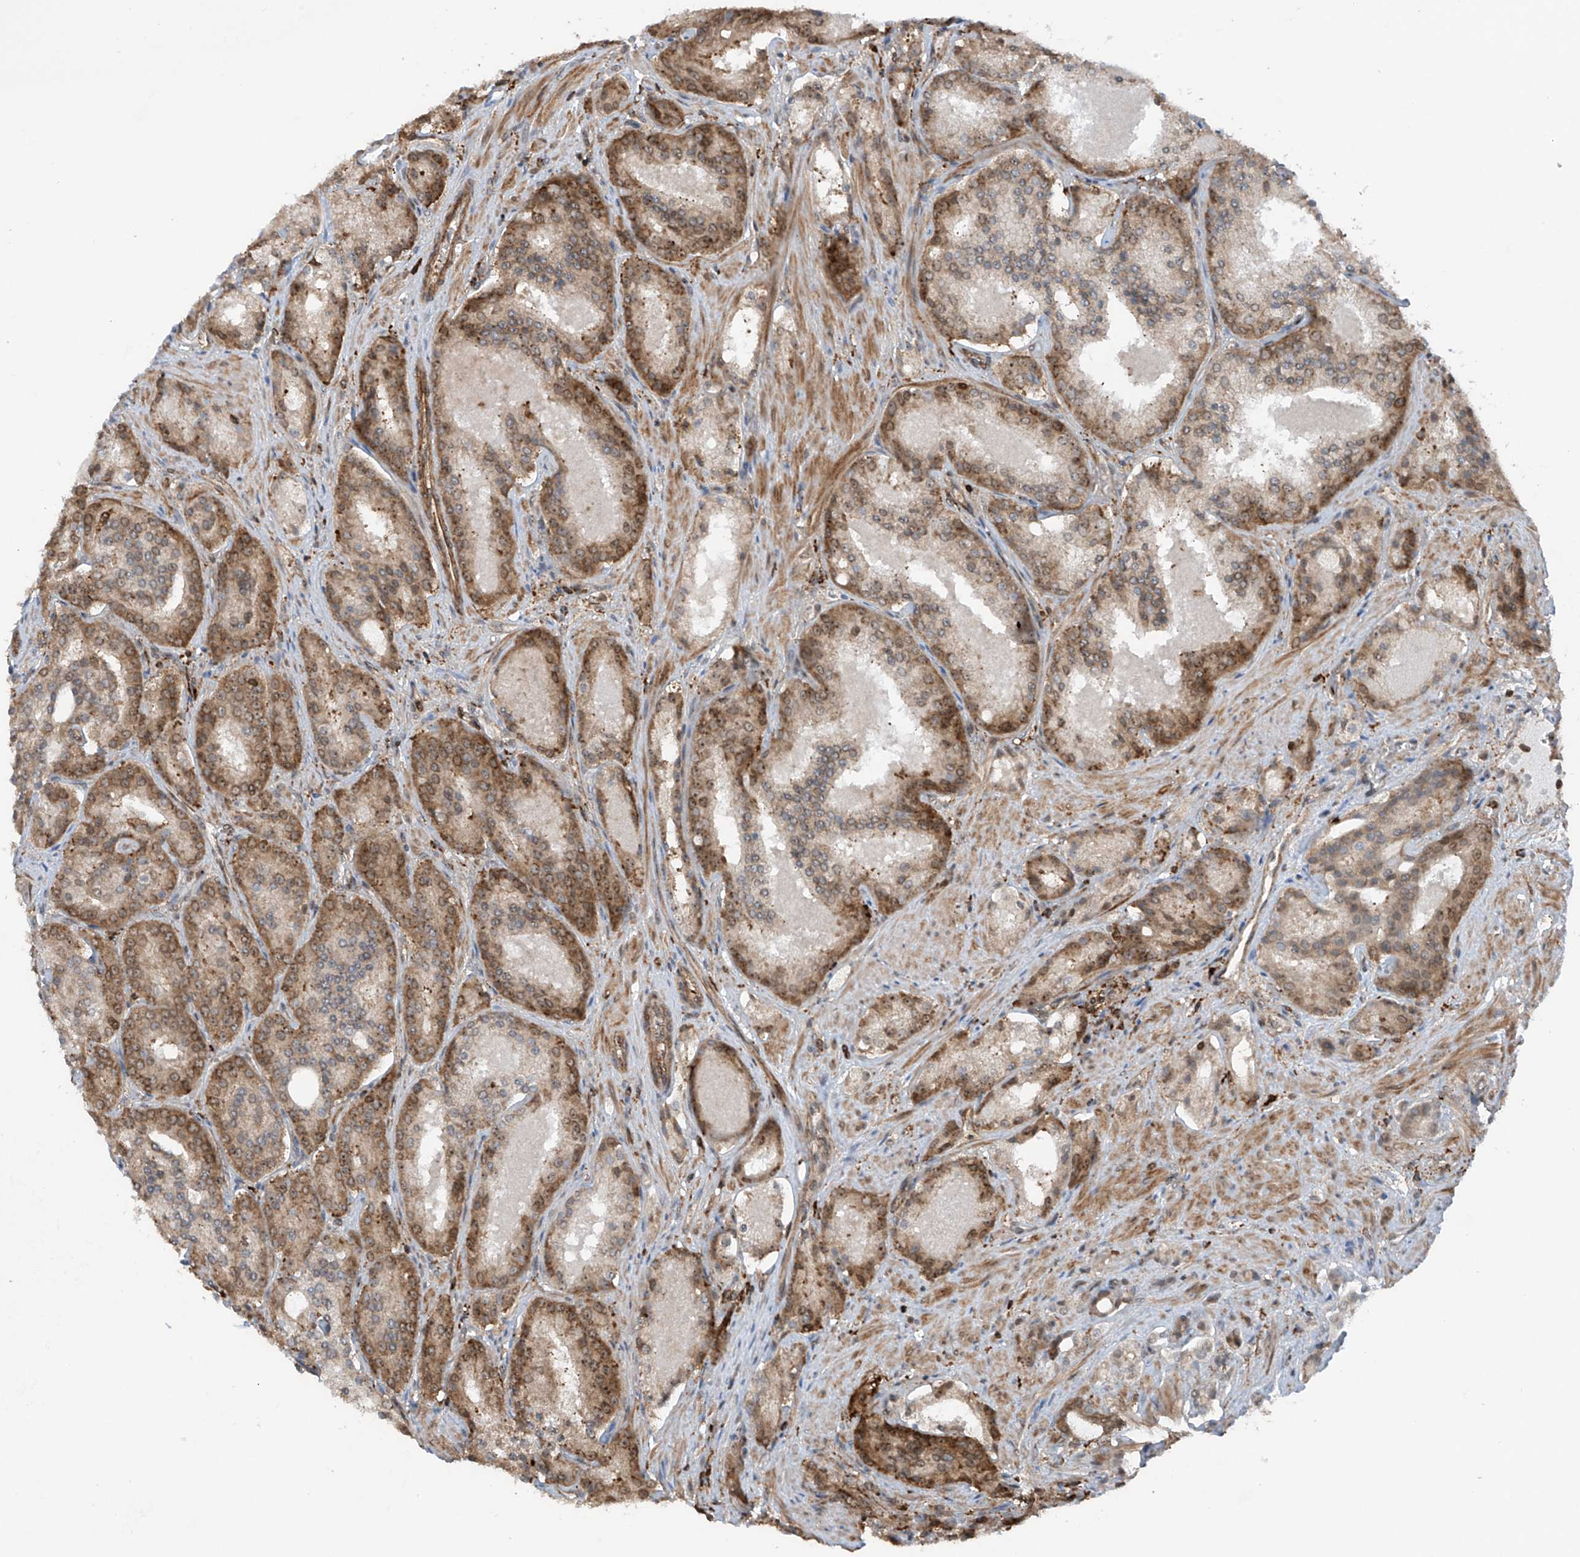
{"staining": {"intensity": "moderate", "quantity": ">75%", "location": "cytoplasmic/membranous,nuclear"}, "tissue": "prostate cancer", "cell_type": "Tumor cells", "image_type": "cancer", "snomed": [{"axis": "morphology", "description": "Adenocarcinoma, High grade"}, {"axis": "topography", "description": "Prostate"}], "caption": "Prostate cancer tissue demonstrates moderate cytoplasmic/membranous and nuclear positivity in approximately >75% of tumor cells, visualized by immunohistochemistry.", "gene": "REPIN1", "patient": {"sex": "male", "age": 60}}